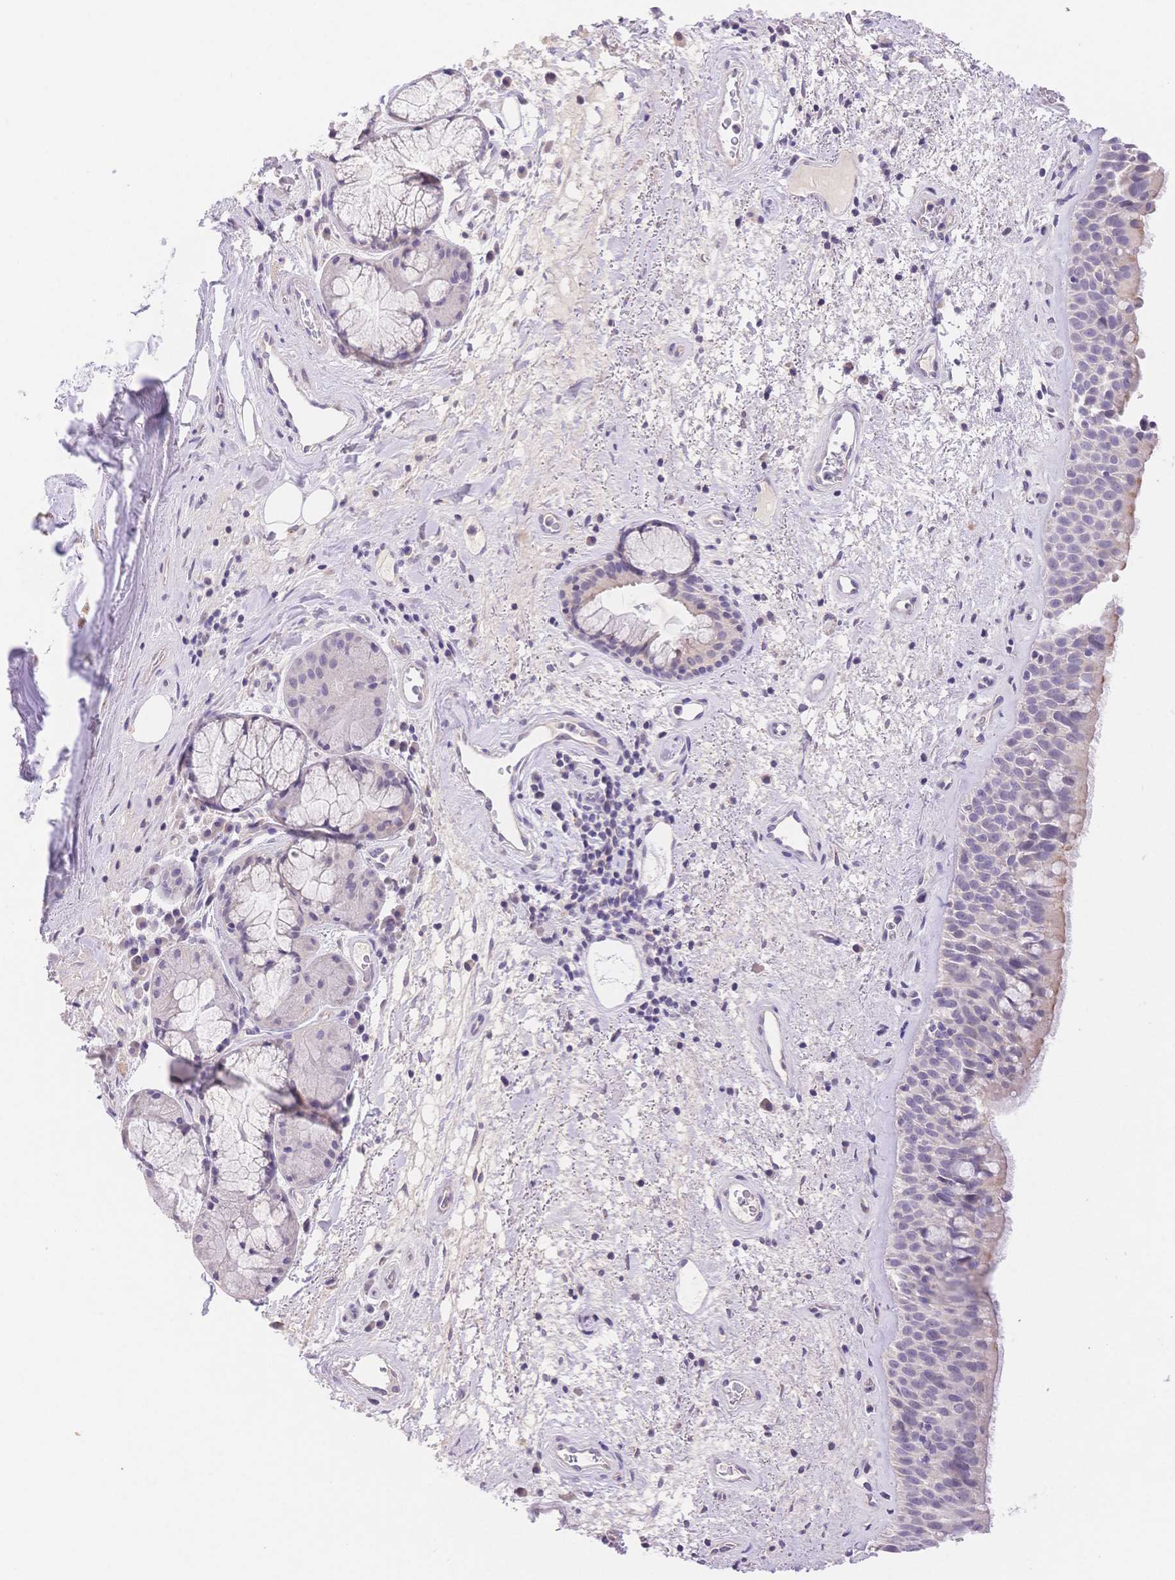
{"staining": {"intensity": "negative", "quantity": "none", "location": "none"}, "tissue": "bronchus", "cell_type": "Respiratory epithelial cells", "image_type": "normal", "snomed": [{"axis": "morphology", "description": "Normal tissue, NOS"}, {"axis": "topography", "description": "Bronchus"}], "caption": "DAB (3,3'-diaminobenzidine) immunohistochemical staining of normal human bronchus reveals no significant staining in respiratory epithelial cells. (DAB IHC visualized using brightfield microscopy, high magnification).", "gene": "MYOM1", "patient": {"sex": "male", "age": 48}}